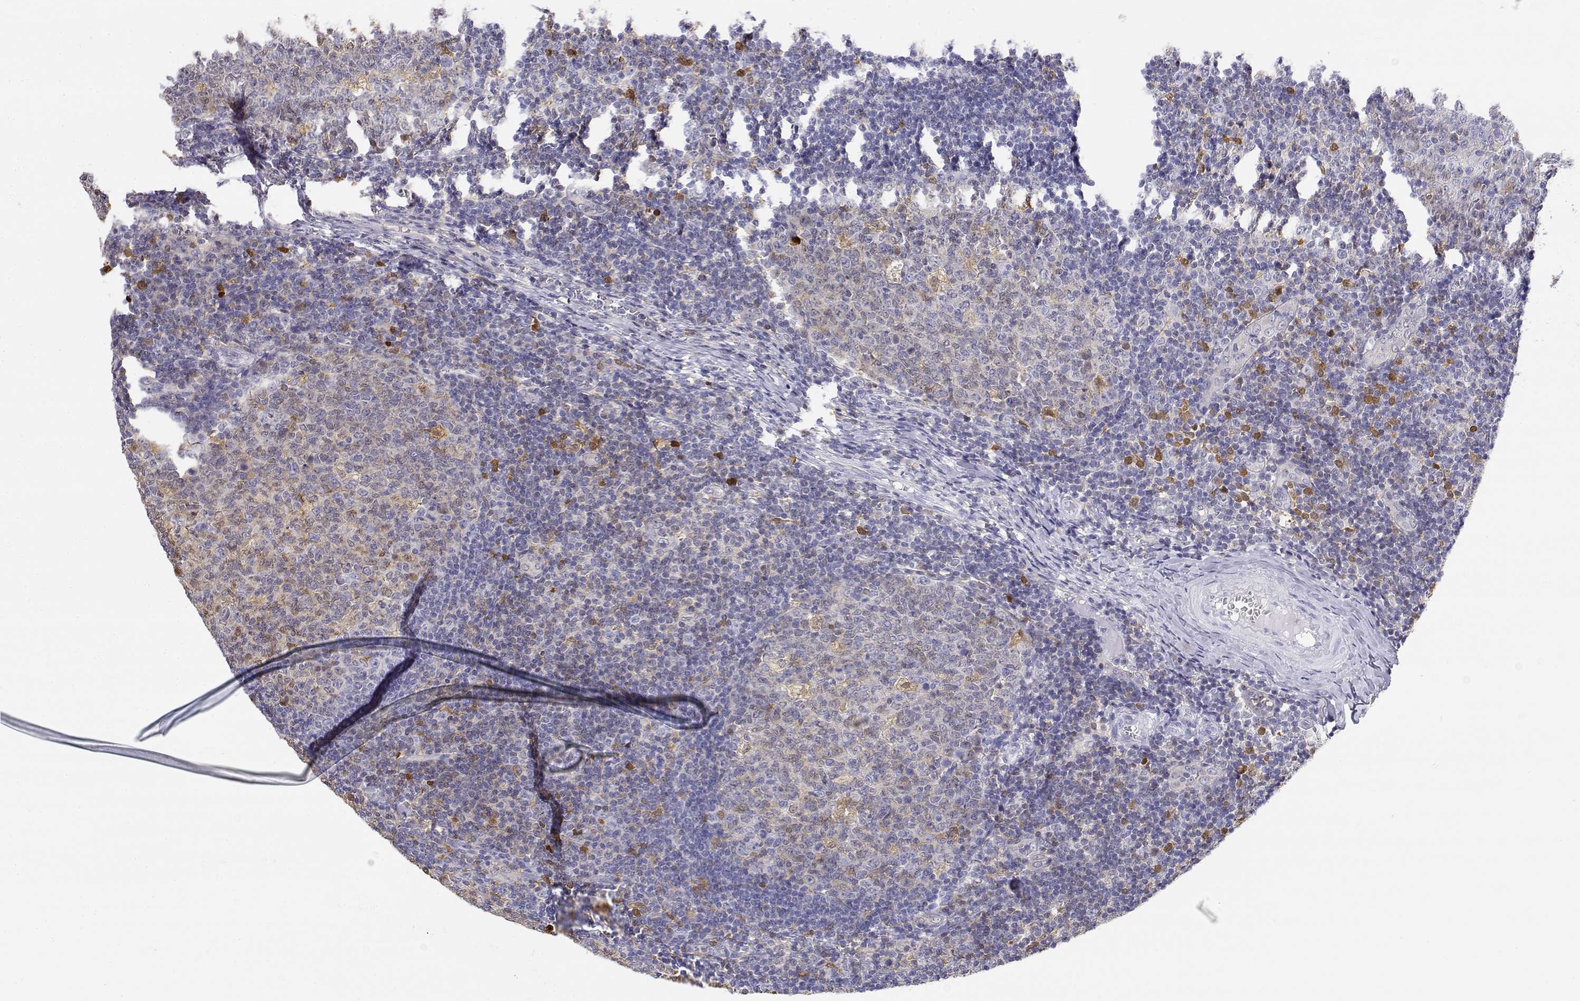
{"staining": {"intensity": "moderate", "quantity": "<25%", "location": "cytoplasmic/membranous"}, "tissue": "tonsil", "cell_type": "Germinal center cells", "image_type": "normal", "snomed": [{"axis": "morphology", "description": "Normal tissue, NOS"}, {"axis": "topography", "description": "Tonsil"}], "caption": "Protein analysis of benign tonsil shows moderate cytoplasmic/membranous expression in approximately <25% of germinal center cells. (Brightfield microscopy of DAB IHC at high magnification).", "gene": "ADA", "patient": {"sex": "female", "age": 13}}